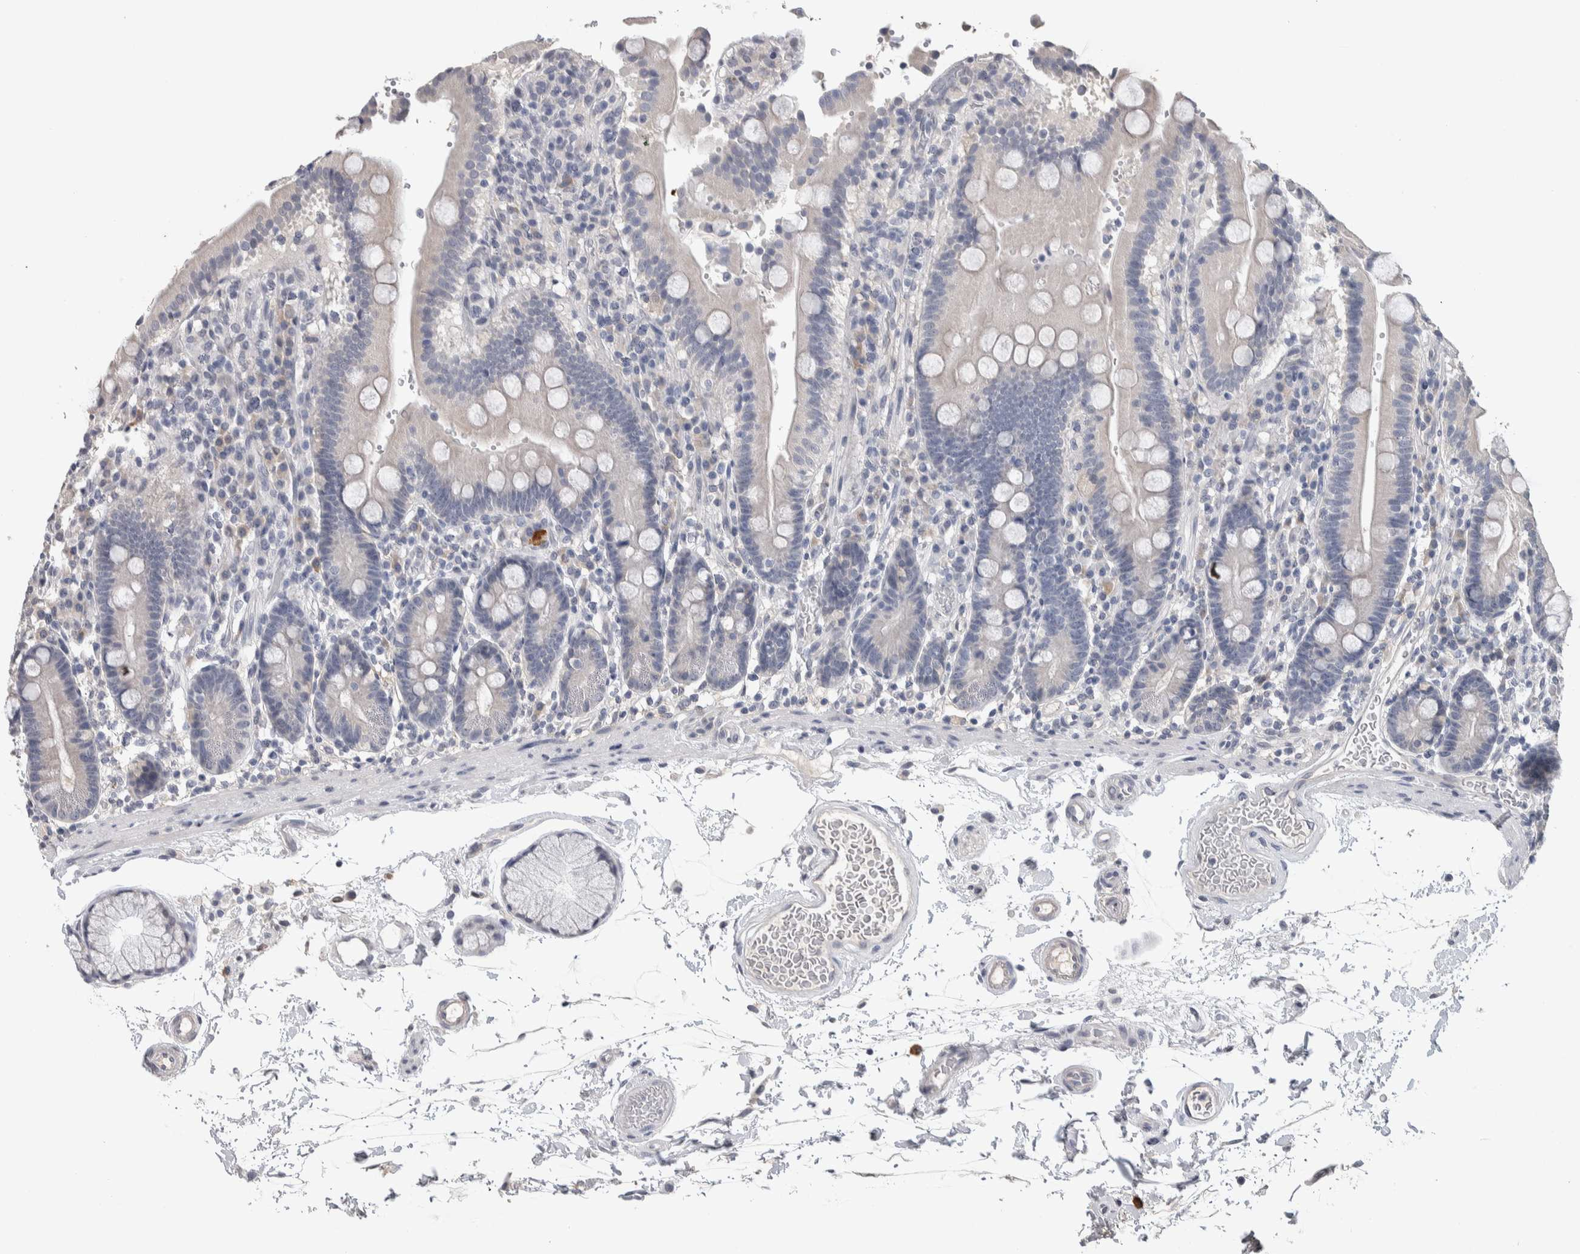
{"staining": {"intensity": "weak", "quantity": "<25%", "location": "cytoplasmic/membranous"}, "tissue": "duodenum", "cell_type": "Glandular cells", "image_type": "normal", "snomed": [{"axis": "morphology", "description": "Normal tissue, NOS"}, {"axis": "topography", "description": "Small intestine, NOS"}], "caption": "Benign duodenum was stained to show a protein in brown. There is no significant expression in glandular cells. (DAB immunohistochemistry (IHC) with hematoxylin counter stain).", "gene": "TMEM102", "patient": {"sex": "female", "age": 71}}